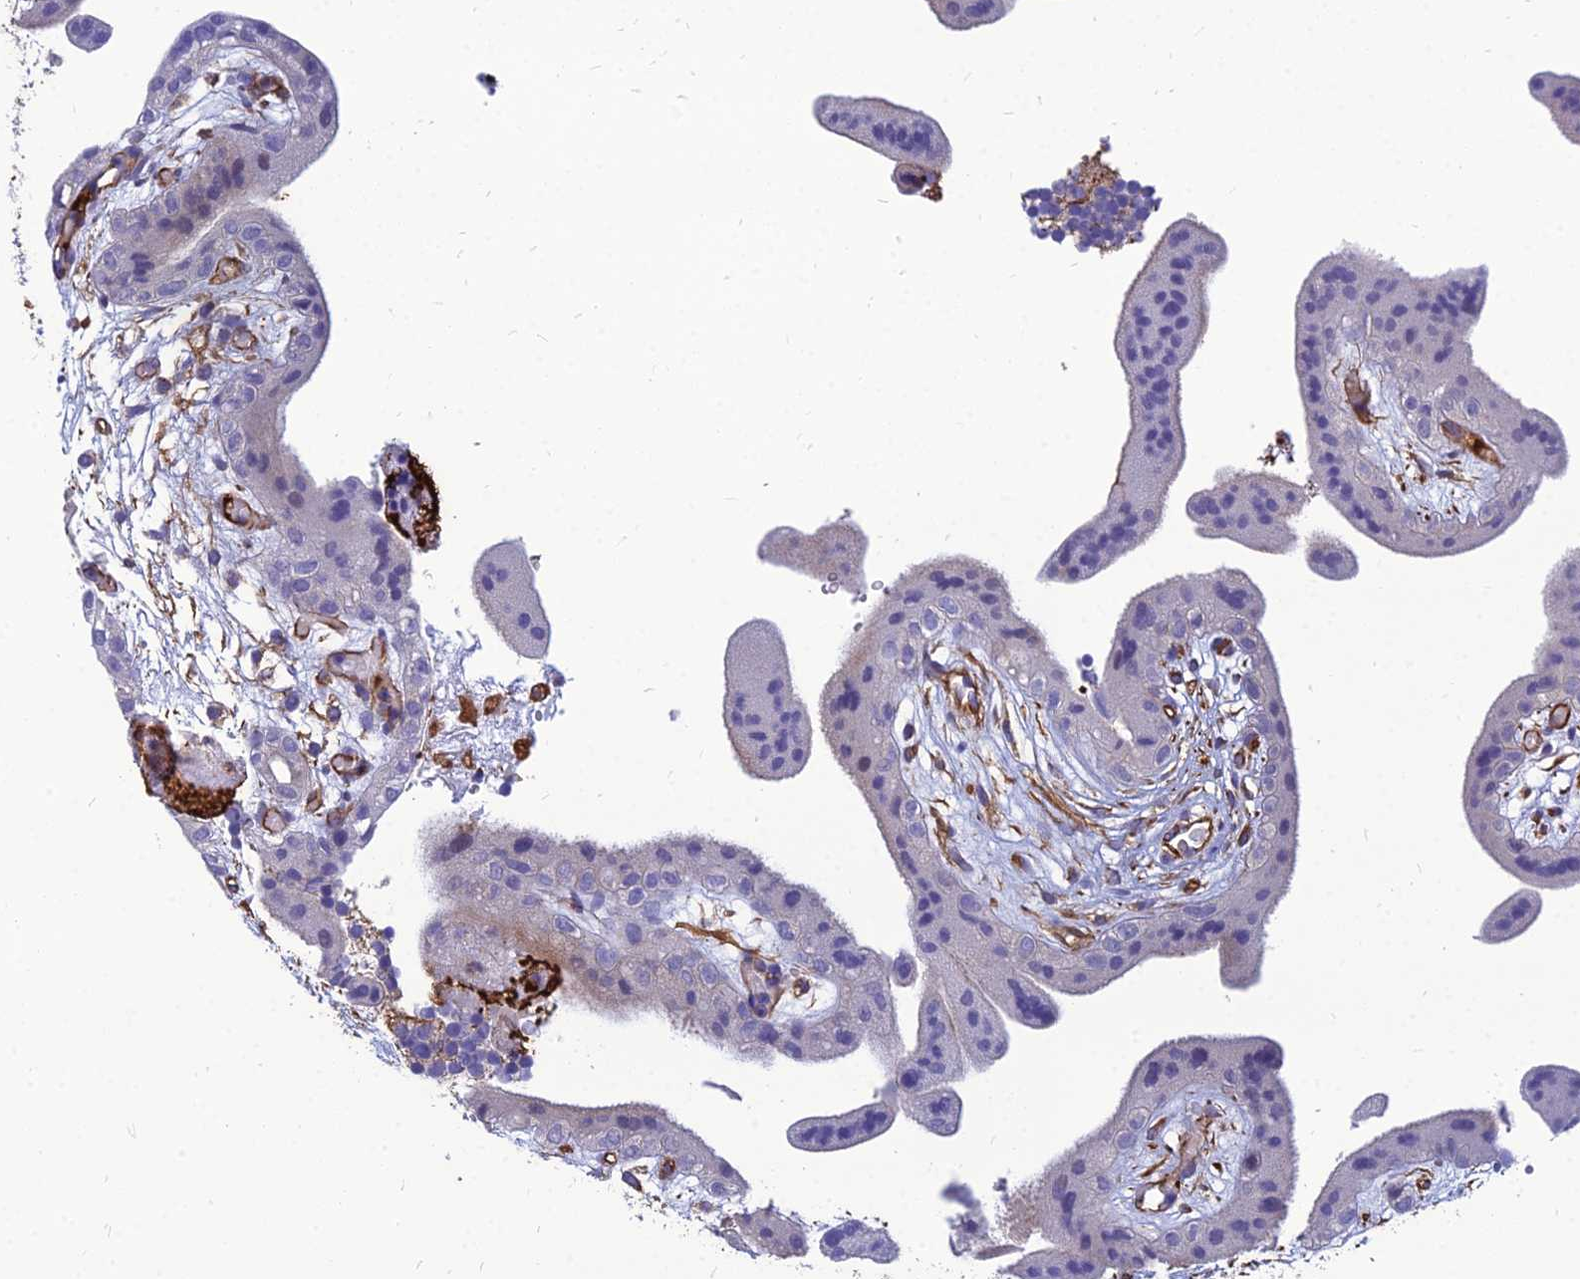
{"staining": {"intensity": "strong", "quantity": ">75%", "location": "cytoplasmic/membranous"}, "tissue": "placenta", "cell_type": "Decidual cells", "image_type": "normal", "snomed": [{"axis": "morphology", "description": "Normal tissue, NOS"}, {"axis": "topography", "description": "Placenta"}], "caption": "Protein analysis of benign placenta reveals strong cytoplasmic/membranous positivity in approximately >75% of decidual cells. The protein is stained brown, and the nuclei are stained in blue (DAB IHC with brightfield microscopy, high magnification).", "gene": "PSMD11", "patient": {"sex": "female", "age": 18}}